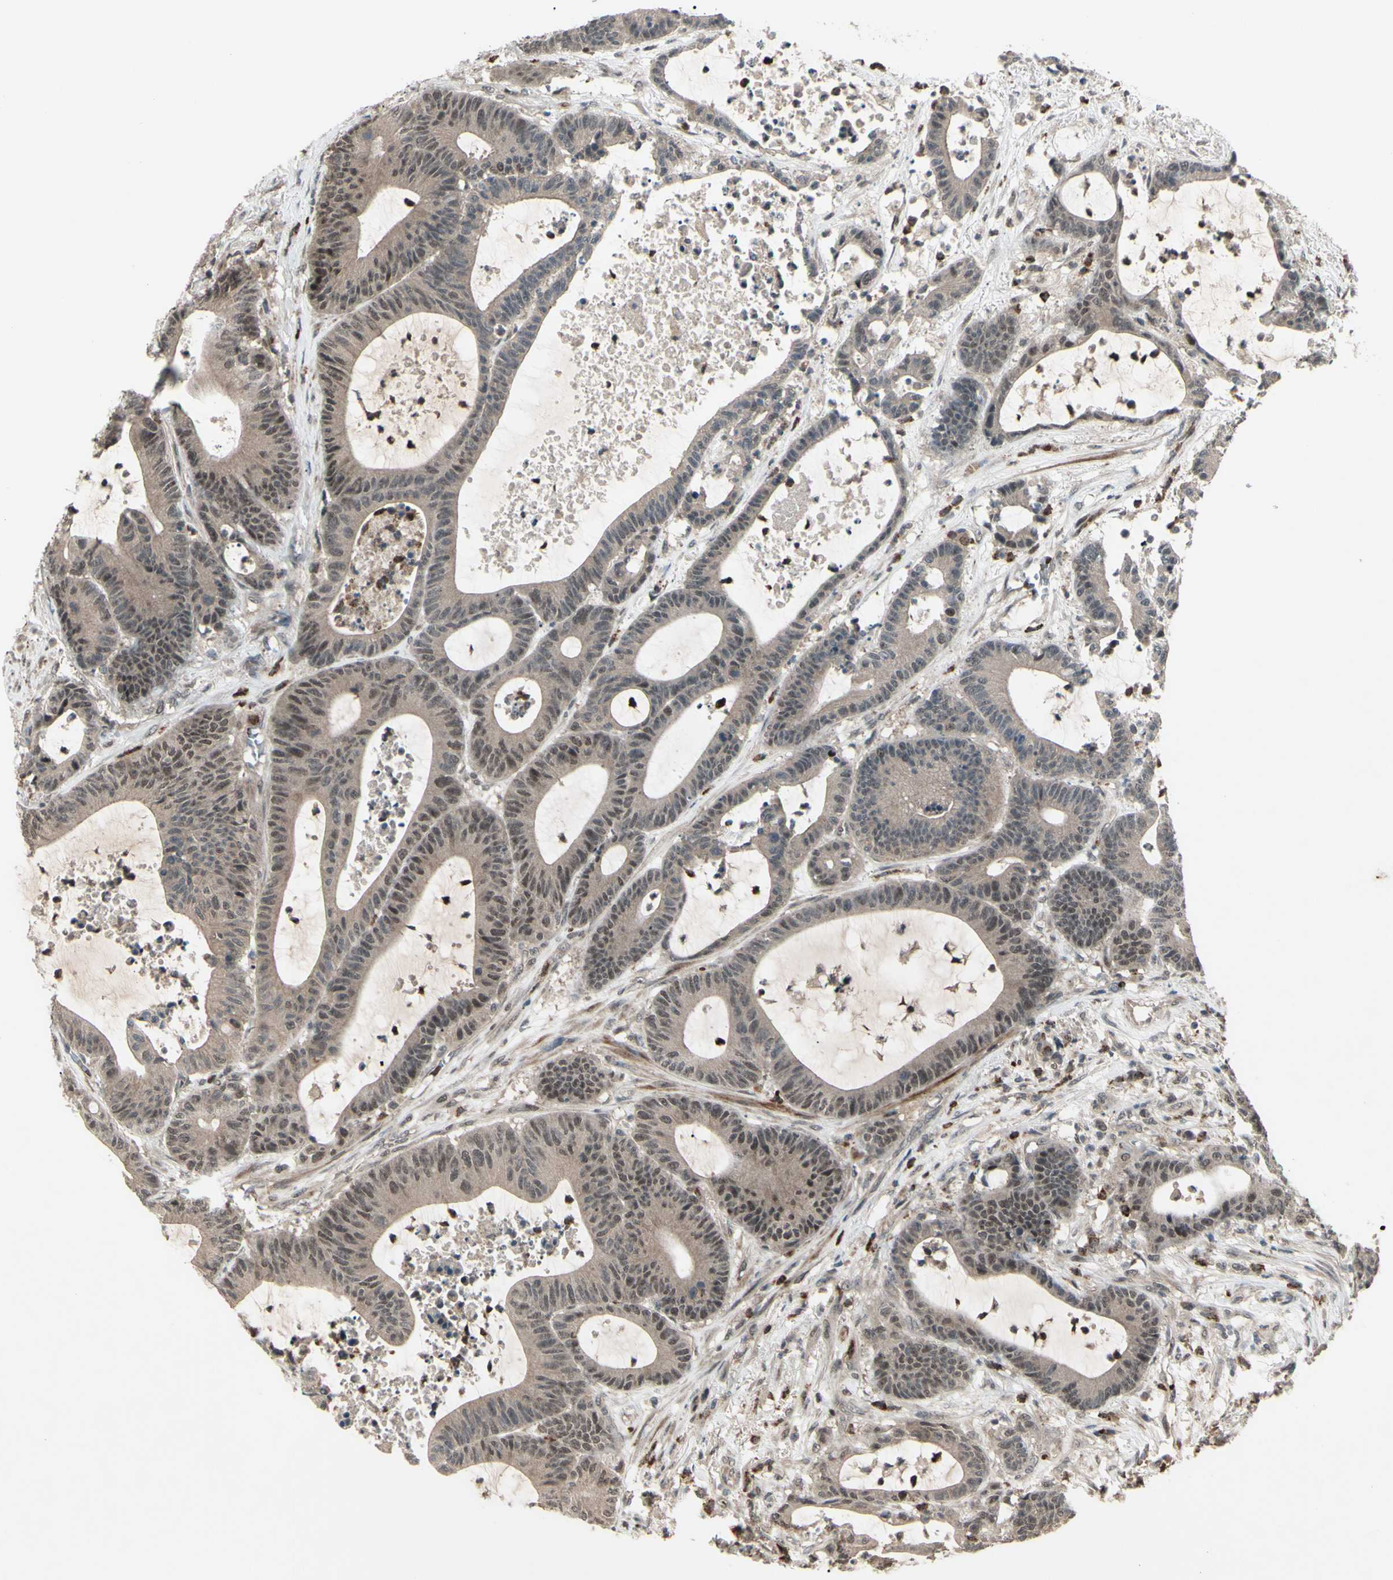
{"staining": {"intensity": "moderate", "quantity": ">75%", "location": "cytoplasmic/membranous,nuclear"}, "tissue": "colorectal cancer", "cell_type": "Tumor cells", "image_type": "cancer", "snomed": [{"axis": "morphology", "description": "Adenocarcinoma, NOS"}, {"axis": "topography", "description": "Colon"}], "caption": "This is a histology image of immunohistochemistry (IHC) staining of colorectal adenocarcinoma, which shows moderate staining in the cytoplasmic/membranous and nuclear of tumor cells.", "gene": "MLF2", "patient": {"sex": "female", "age": 84}}